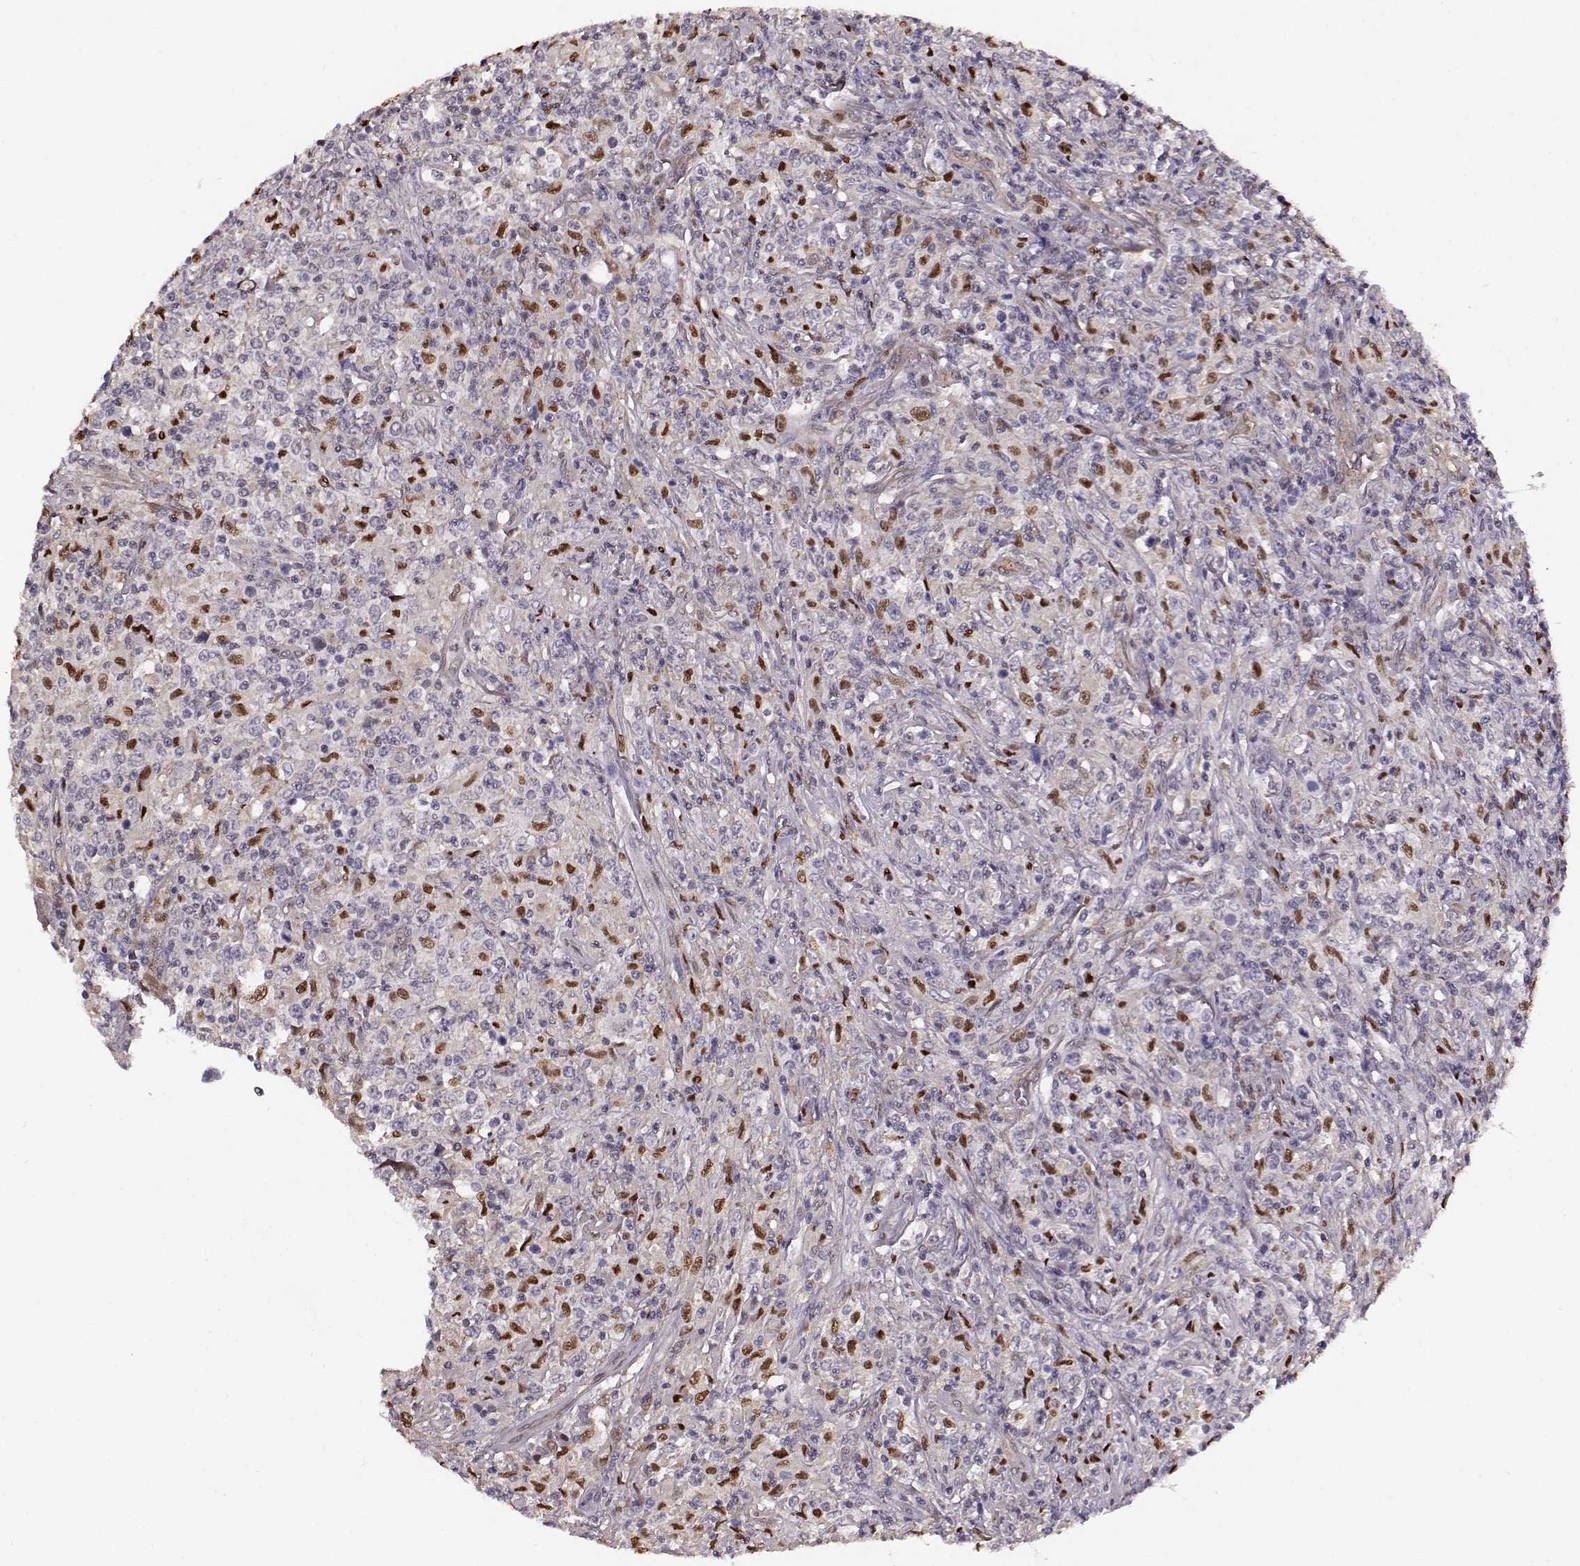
{"staining": {"intensity": "negative", "quantity": "none", "location": "none"}, "tissue": "lymphoma", "cell_type": "Tumor cells", "image_type": "cancer", "snomed": [{"axis": "morphology", "description": "Malignant lymphoma, non-Hodgkin's type, High grade"}, {"axis": "topography", "description": "Lung"}], "caption": "This is an IHC micrograph of human lymphoma. There is no staining in tumor cells.", "gene": "KLF6", "patient": {"sex": "male", "age": 79}}